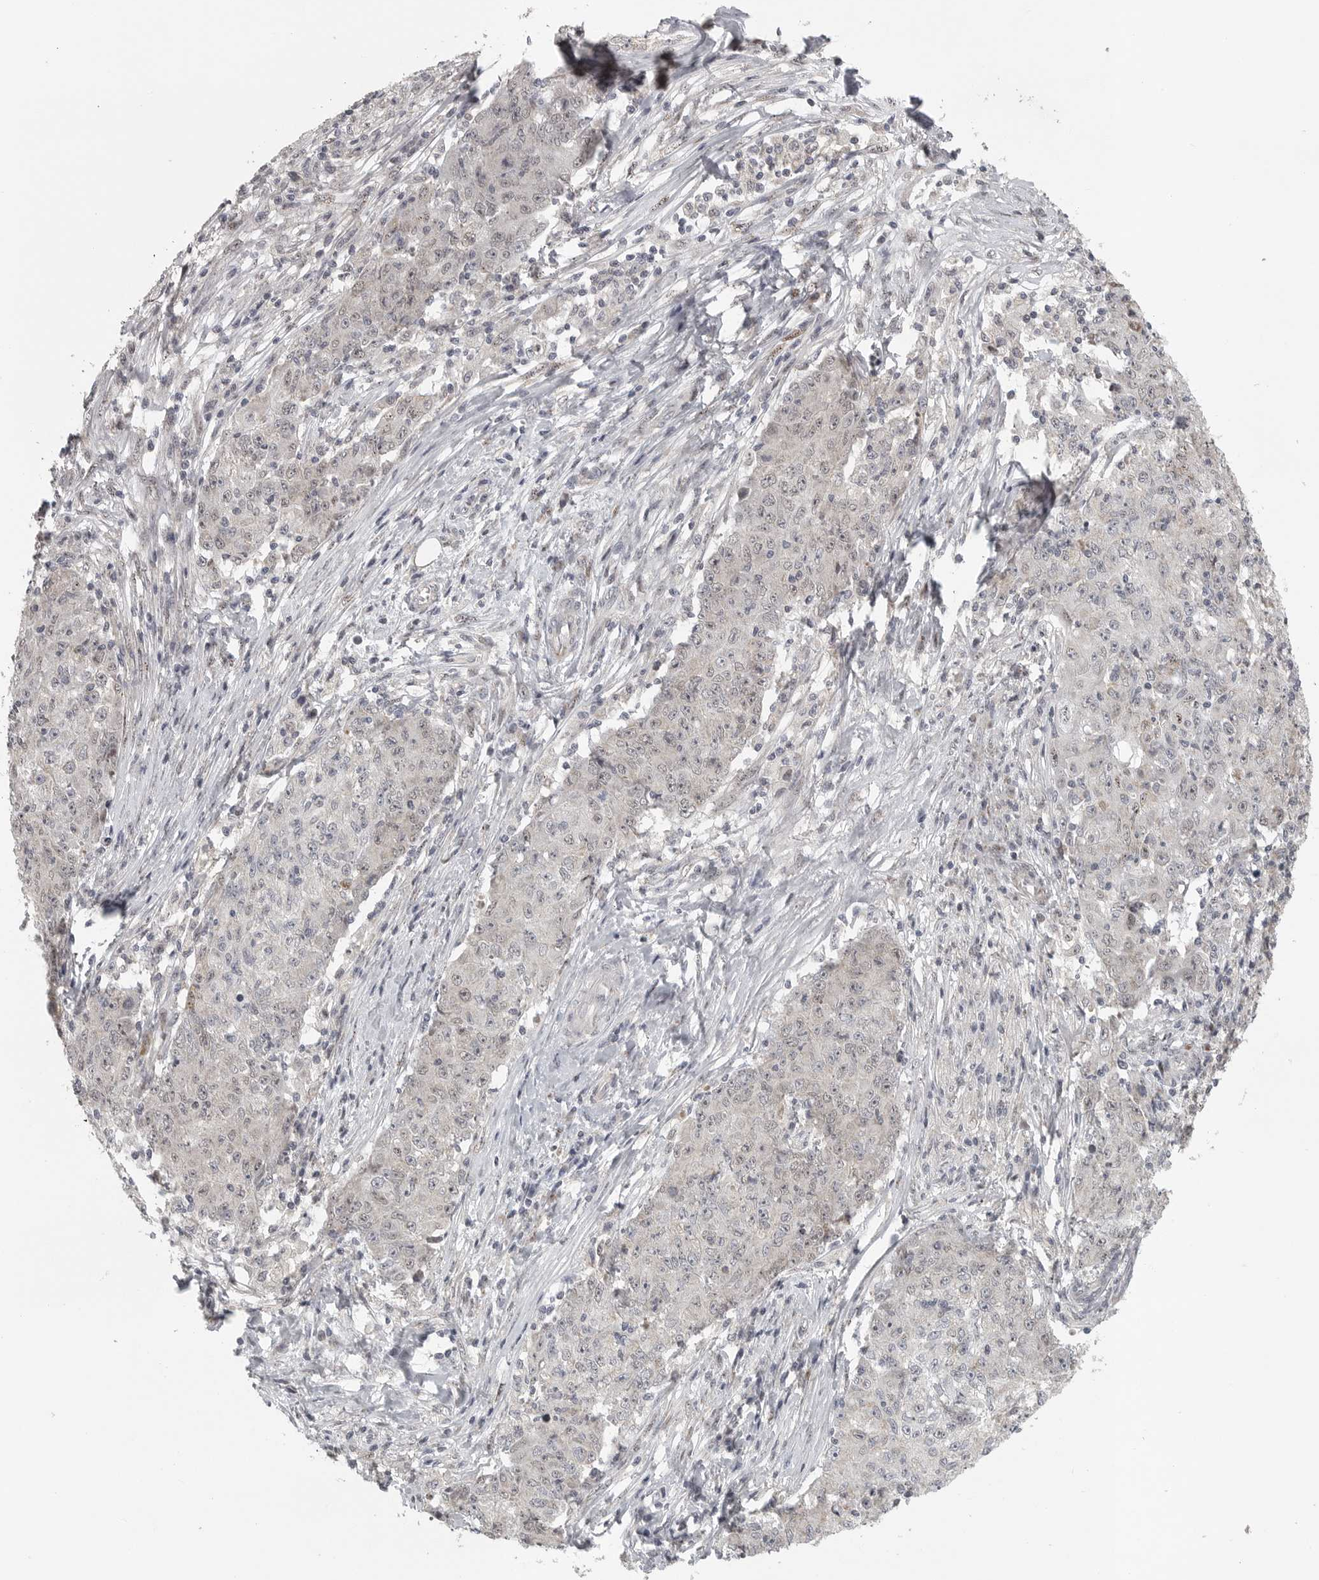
{"staining": {"intensity": "negative", "quantity": "none", "location": "none"}, "tissue": "ovarian cancer", "cell_type": "Tumor cells", "image_type": "cancer", "snomed": [{"axis": "morphology", "description": "Carcinoma, endometroid"}, {"axis": "topography", "description": "Ovary"}], "caption": "Protein analysis of ovarian endometroid carcinoma displays no significant positivity in tumor cells. (Brightfield microscopy of DAB (3,3'-diaminobenzidine) immunohistochemistry (IHC) at high magnification).", "gene": "POLE2", "patient": {"sex": "female", "age": 42}}